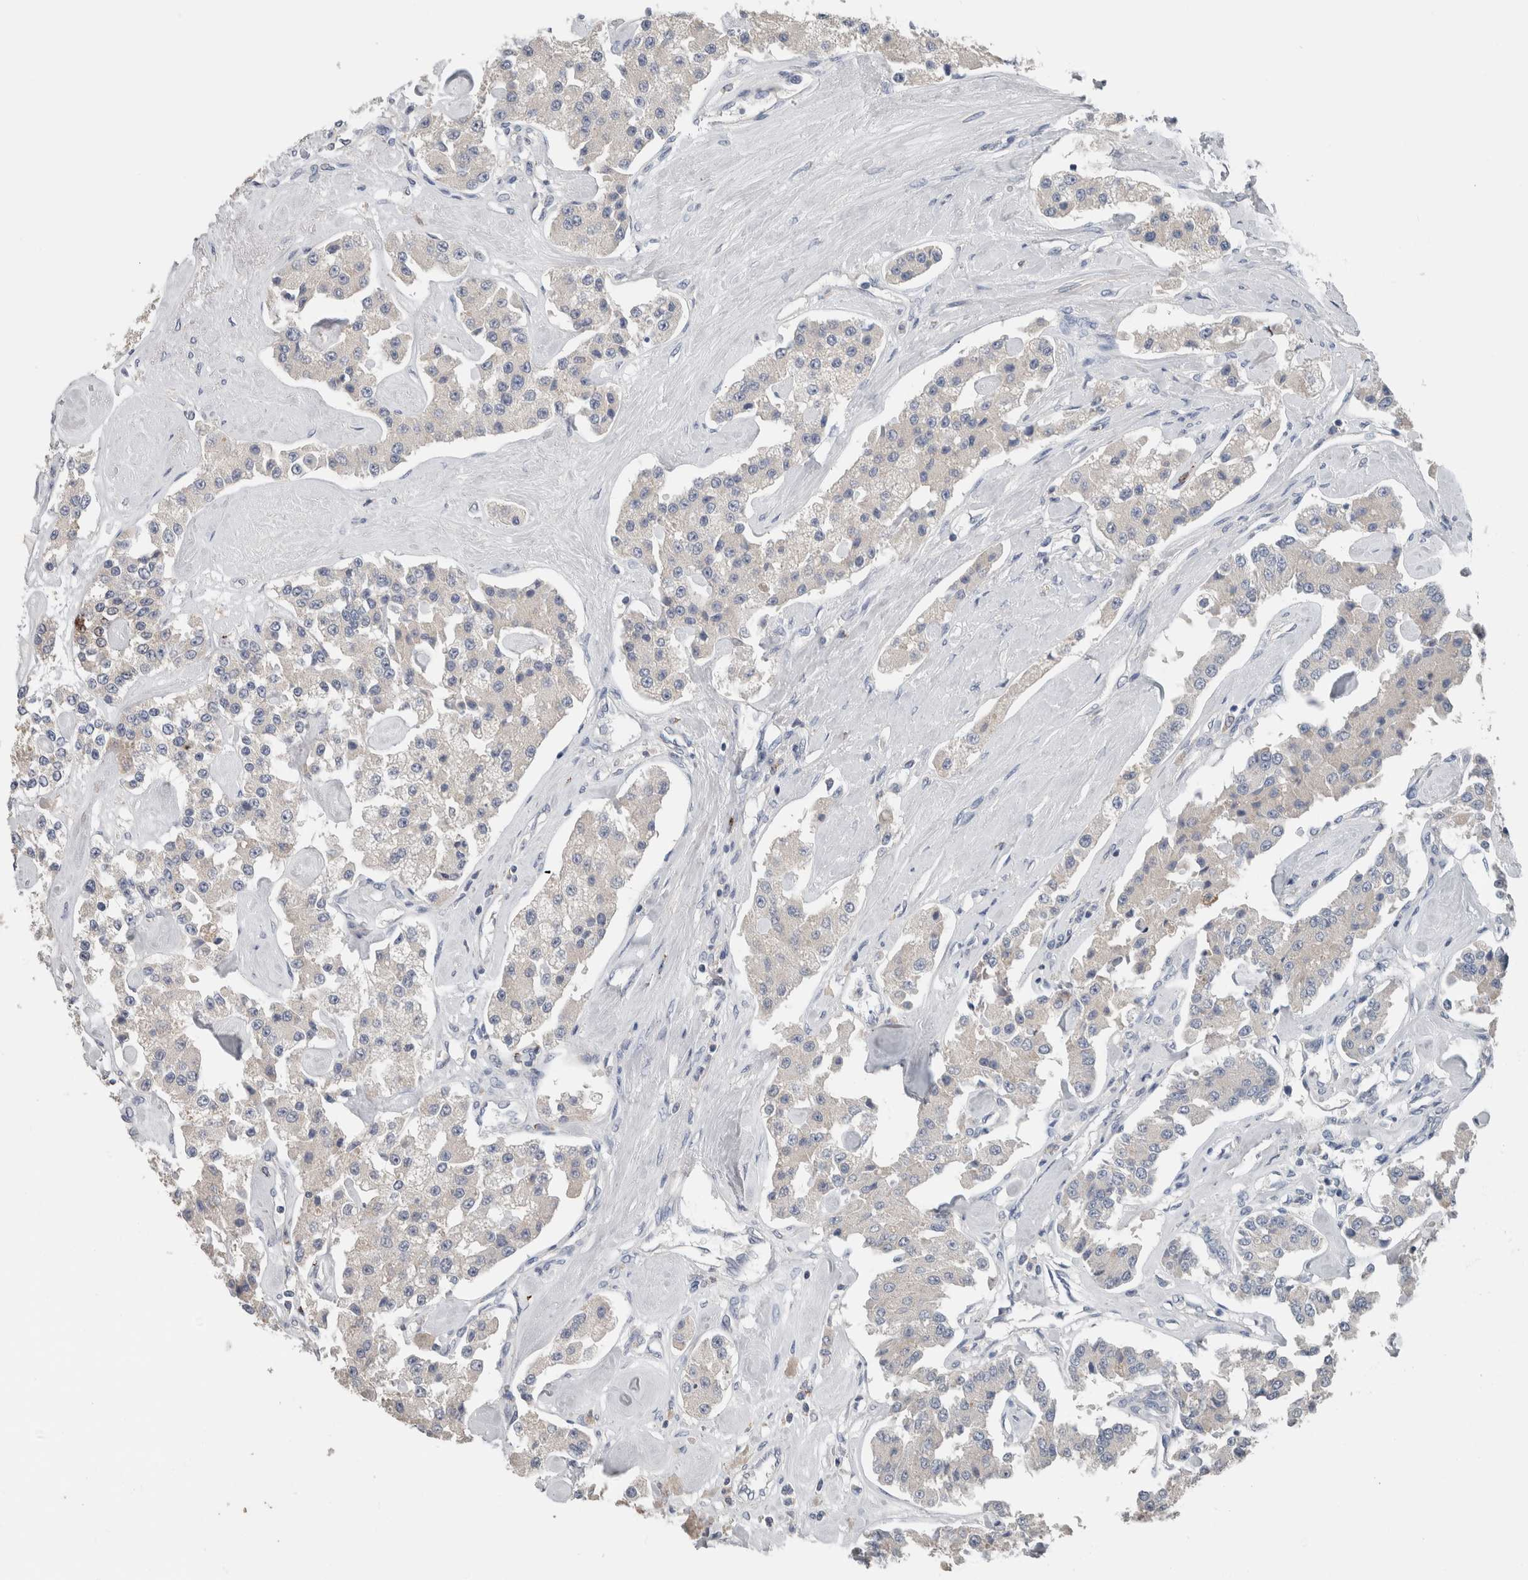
{"staining": {"intensity": "negative", "quantity": "none", "location": "none"}, "tissue": "carcinoid", "cell_type": "Tumor cells", "image_type": "cancer", "snomed": [{"axis": "morphology", "description": "Carcinoid, malignant, NOS"}, {"axis": "topography", "description": "Pancreas"}], "caption": "This is an IHC histopathology image of human carcinoid. There is no staining in tumor cells.", "gene": "CRNN", "patient": {"sex": "male", "age": 41}}